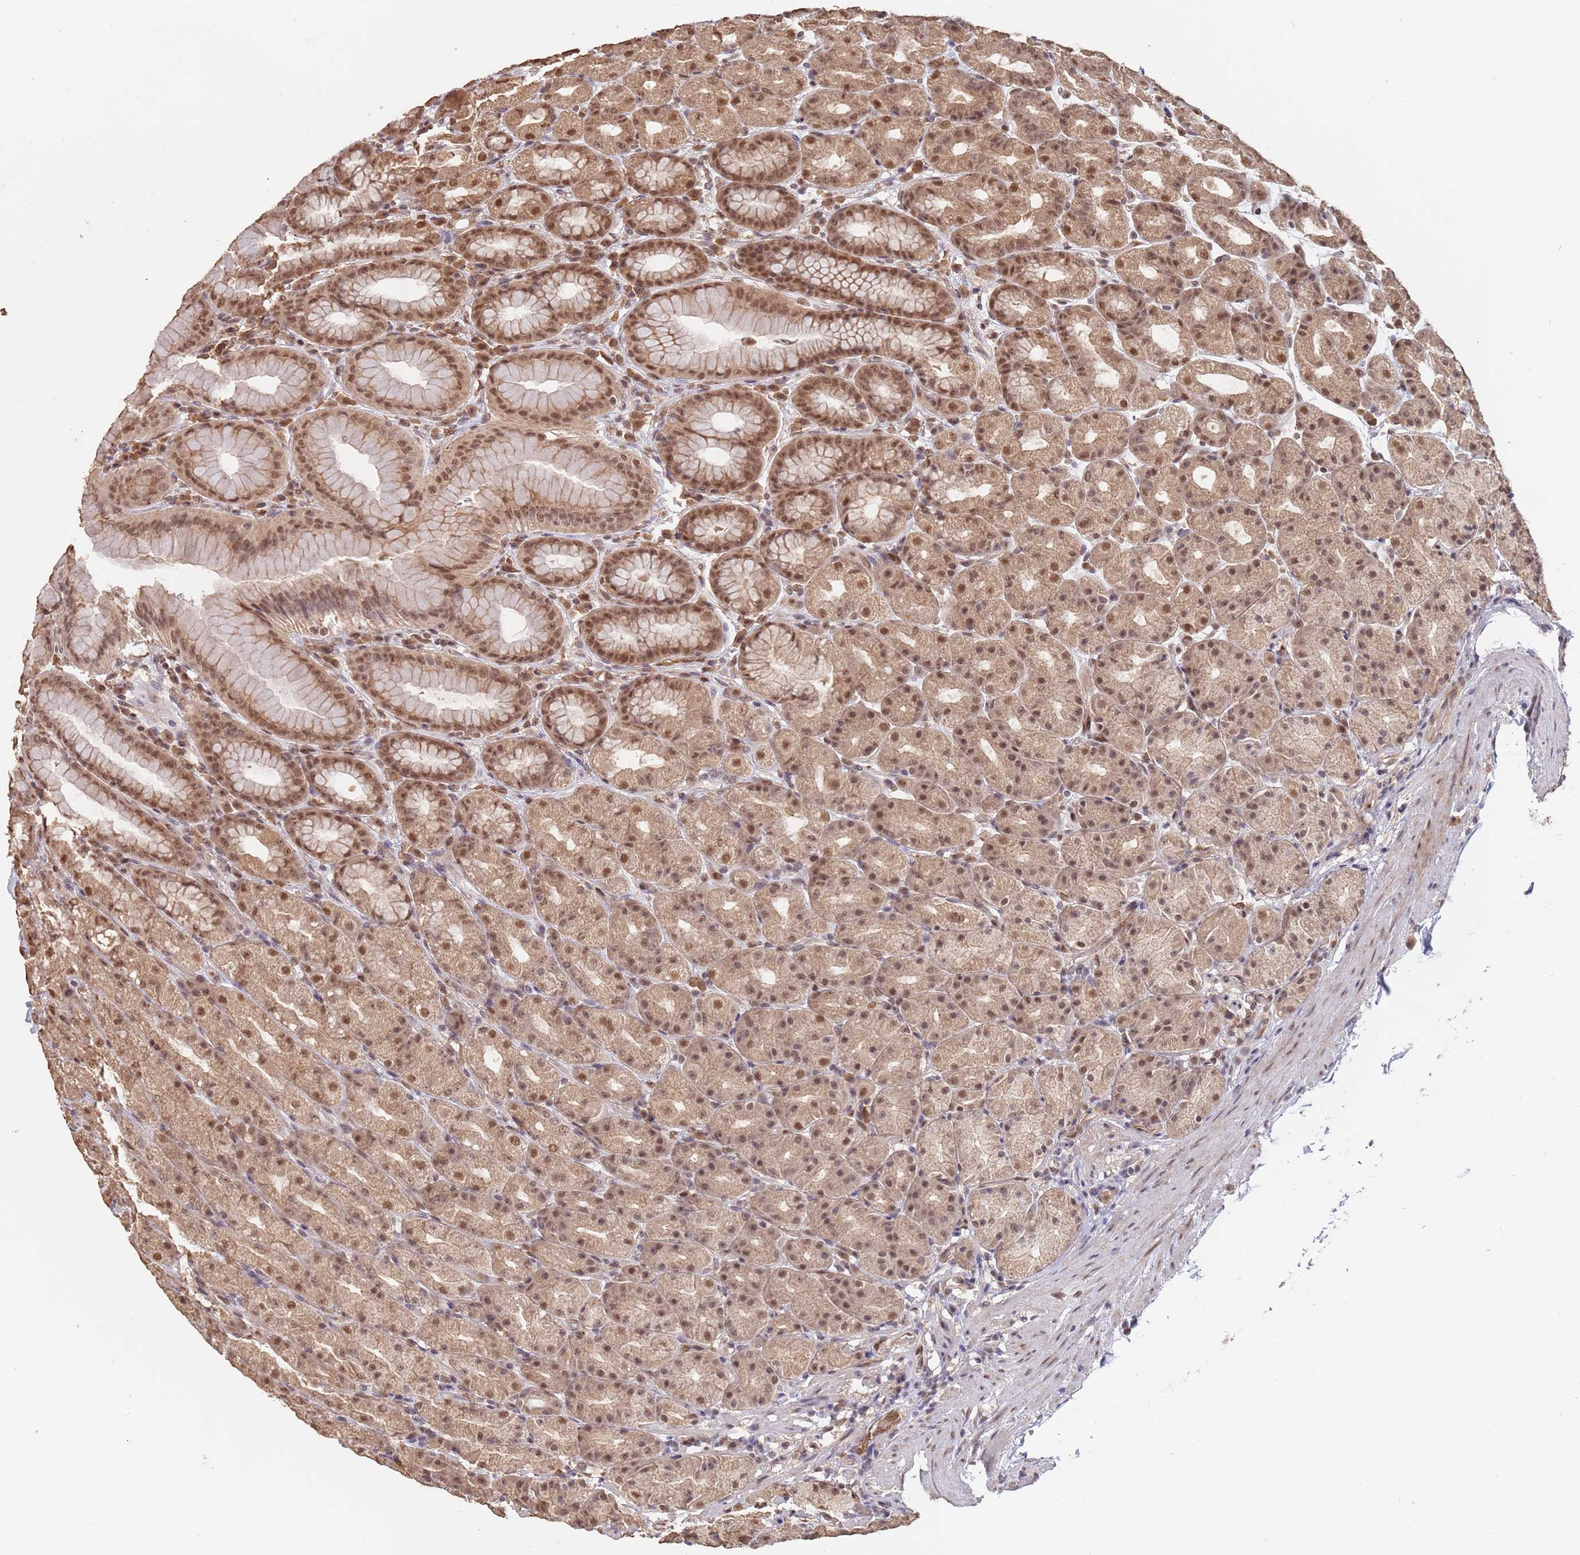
{"staining": {"intensity": "moderate", "quantity": ">75%", "location": "cytoplasmic/membranous,nuclear"}, "tissue": "stomach", "cell_type": "Glandular cells", "image_type": "normal", "snomed": [{"axis": "morphology", "description": "Normal tissue, NOS"}, {"axis": "topography", "description": "Stomach, upper"}, {"axis": "topography", "description": "Stomach"}], "caption": "Stomach stained with DAB (3,3'-diaminobenzidine) immunohistochemistry (IHC) reveals medium levels of moderate cytoplasmic/membranous,nuclear expression in approximately >75% of glandular cells. Using DAB (3,3'-diaminobenzidine) (brown) and hematoxylin (blue) stains, captured at high magnification using brightfield microscopy.", "gene": "RFXANK", "patient": {"sex": "male", "age": 68}}